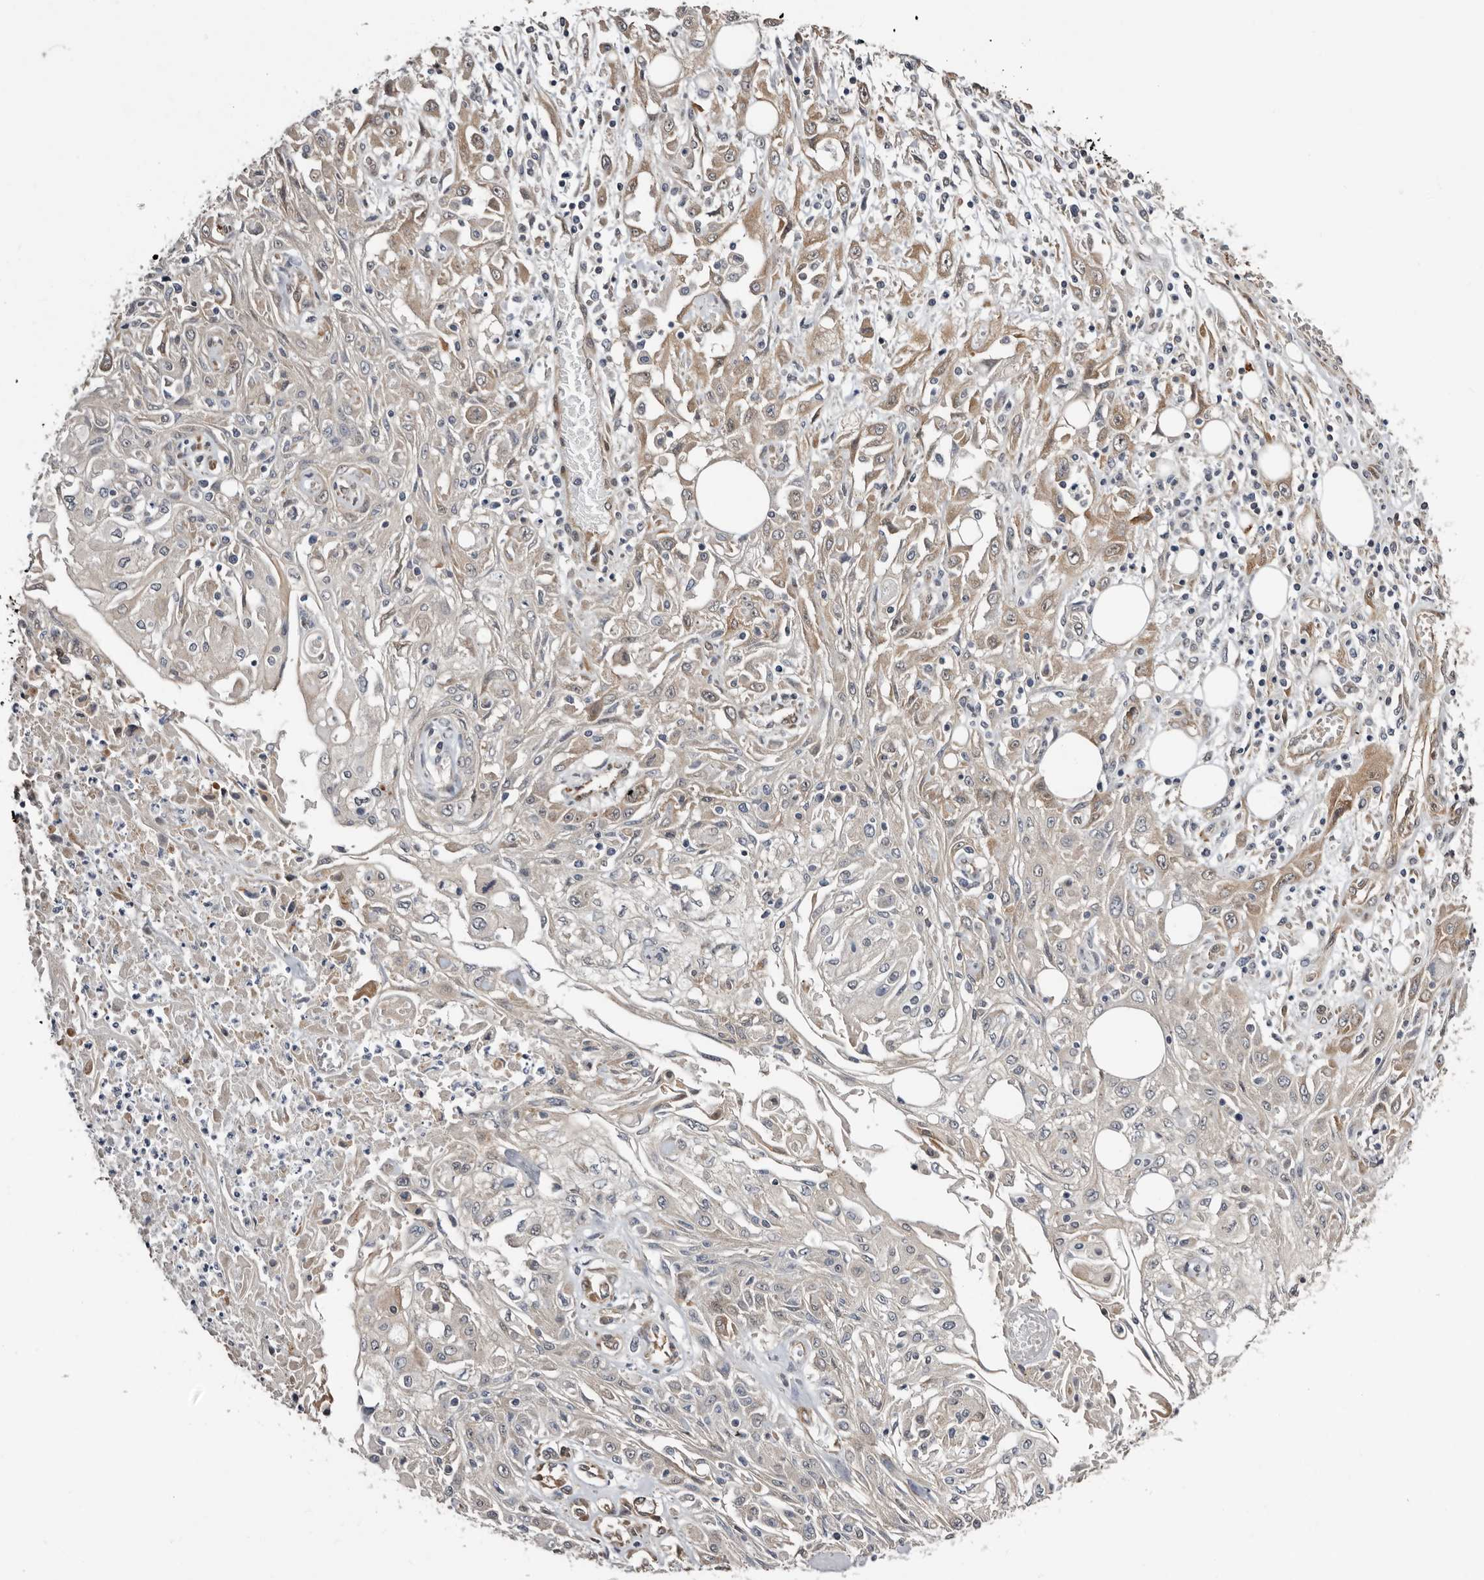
{"staining": {"intensity": "weak", "quantity": "25%-75%", "location": "cytoplasmic/membranous"}, "tissue": "skin cancer", "cell_type": "Tumor cells", "image_type": "cancer", "snomed": [{"axis": "morphology", "description": "Squamous cell carcinoma, NOS"}, {"axis": "morphology", "description": "Squamous cell carcinoma, metastatic, NOS"}, {"axis": "topography", "description": "Skin"}, {"axis": "topography", "description": "Lymph node"}], "caption": "This photomicrograph exhibits immunohistochemistry (IHC) staining of skin cancer, with low weak cytoplasmic/membranous expression in approximately 25%-75% of tumor cells.", "gene": "SBDS", "patient": {"sex": "male", "age": 75}}